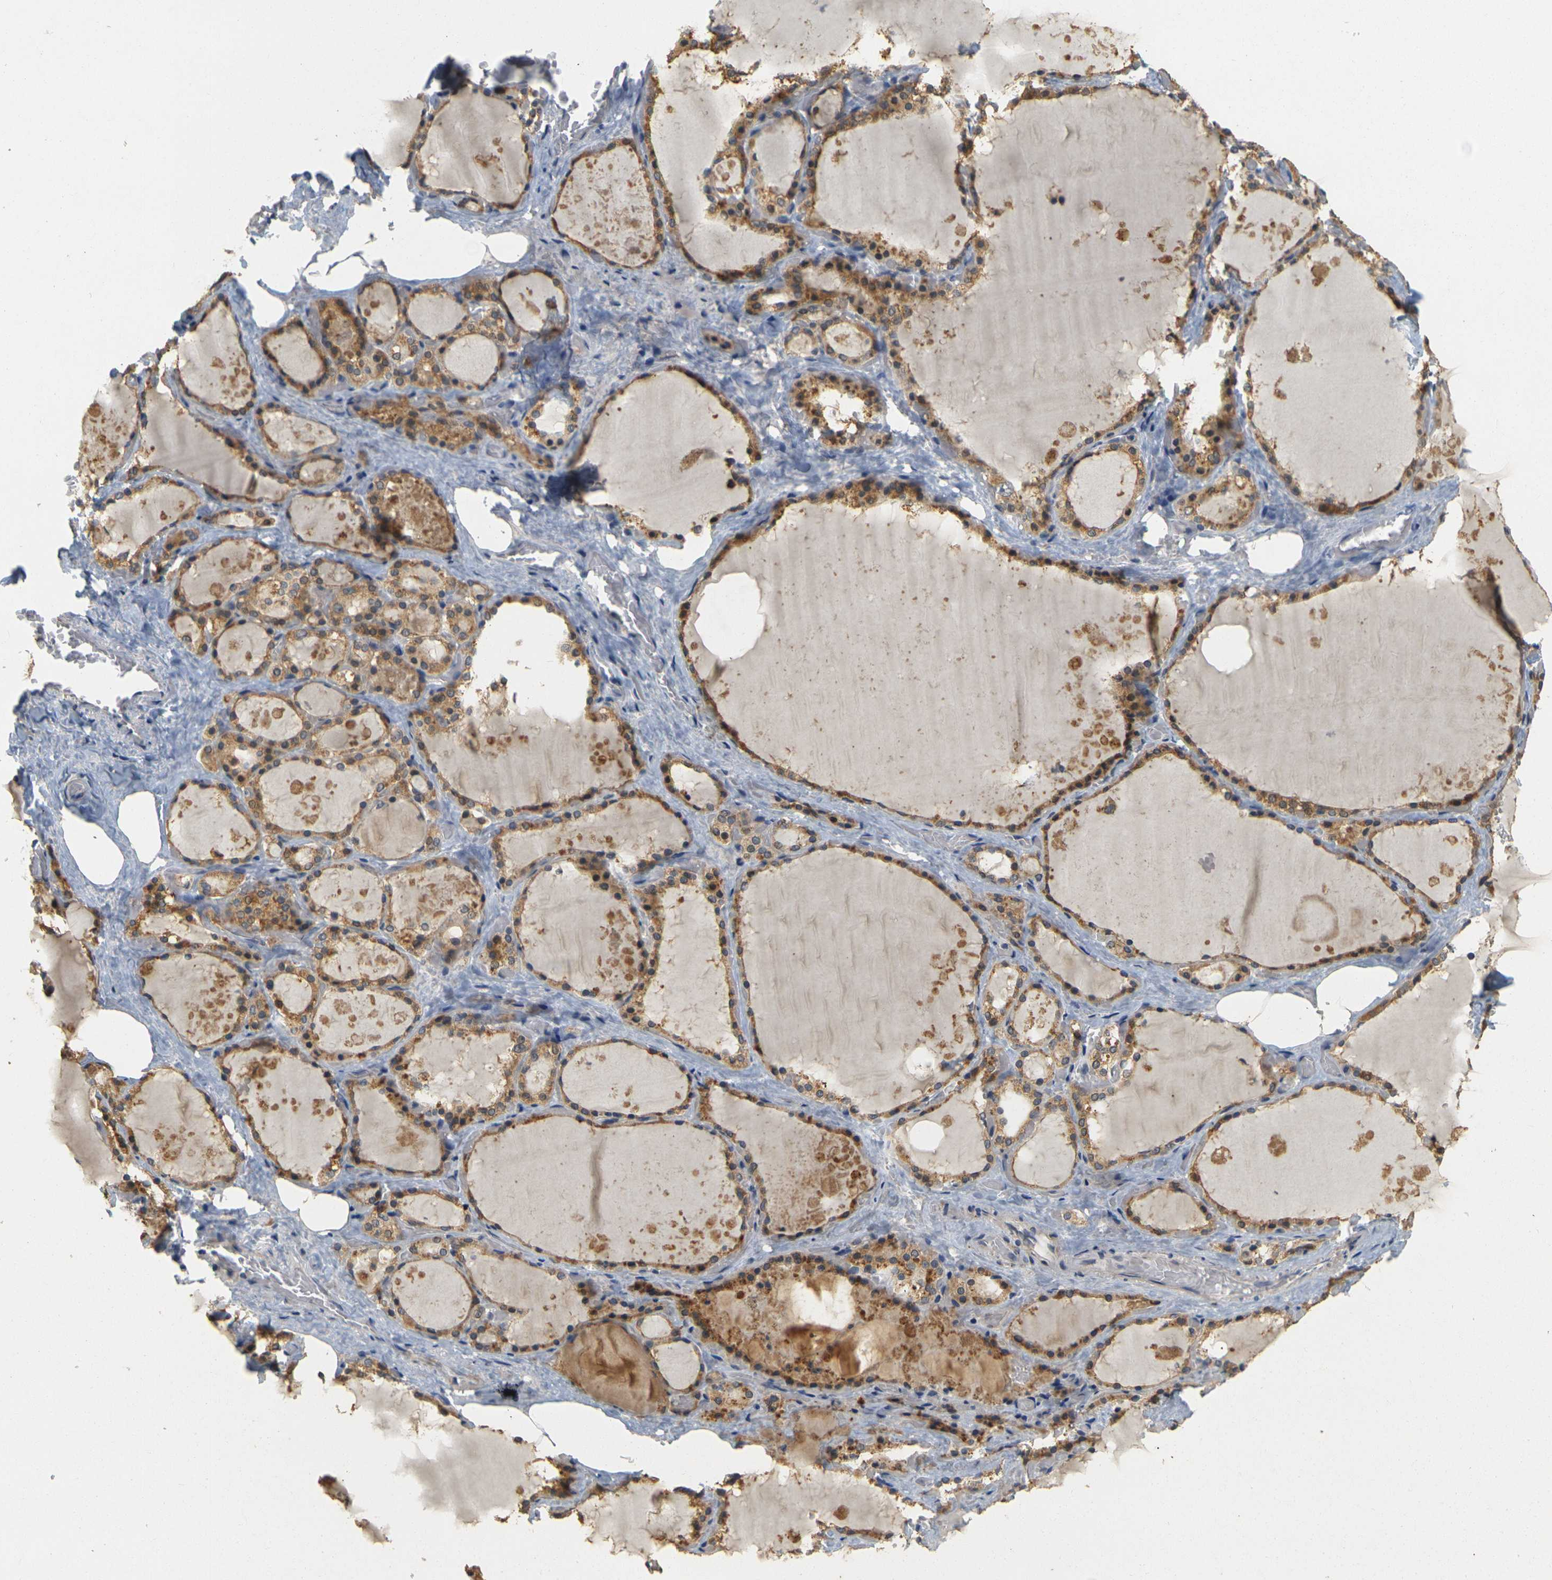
{"staining": {"intensity": "moderate", "quantity": ">75%", "location": "cytoplasmic/membranous"}, "tissue": "thyroid gland", "cell_type": "Glandular cells", "image_type": "normal", "snomed": [{"axis": "morphology", "description": "Normal tissue, NOS"}, {"axis": "topography", "description": "Thyroid gland"}], "caption": "IHC staining of unremarkable thyroid gland, which shows medium levels of moderate cytoplasmic/membranous staining in approximately >75% of glandular cells indicating moderate cytoplasmic/membranous protein positivity. The staining was performed using DAB (brown) for protein detection and nuclei were counterstained in hematoxylin (blue).", "gene": "GDAP1", "patient": {"sex": "male", "age": 61}}